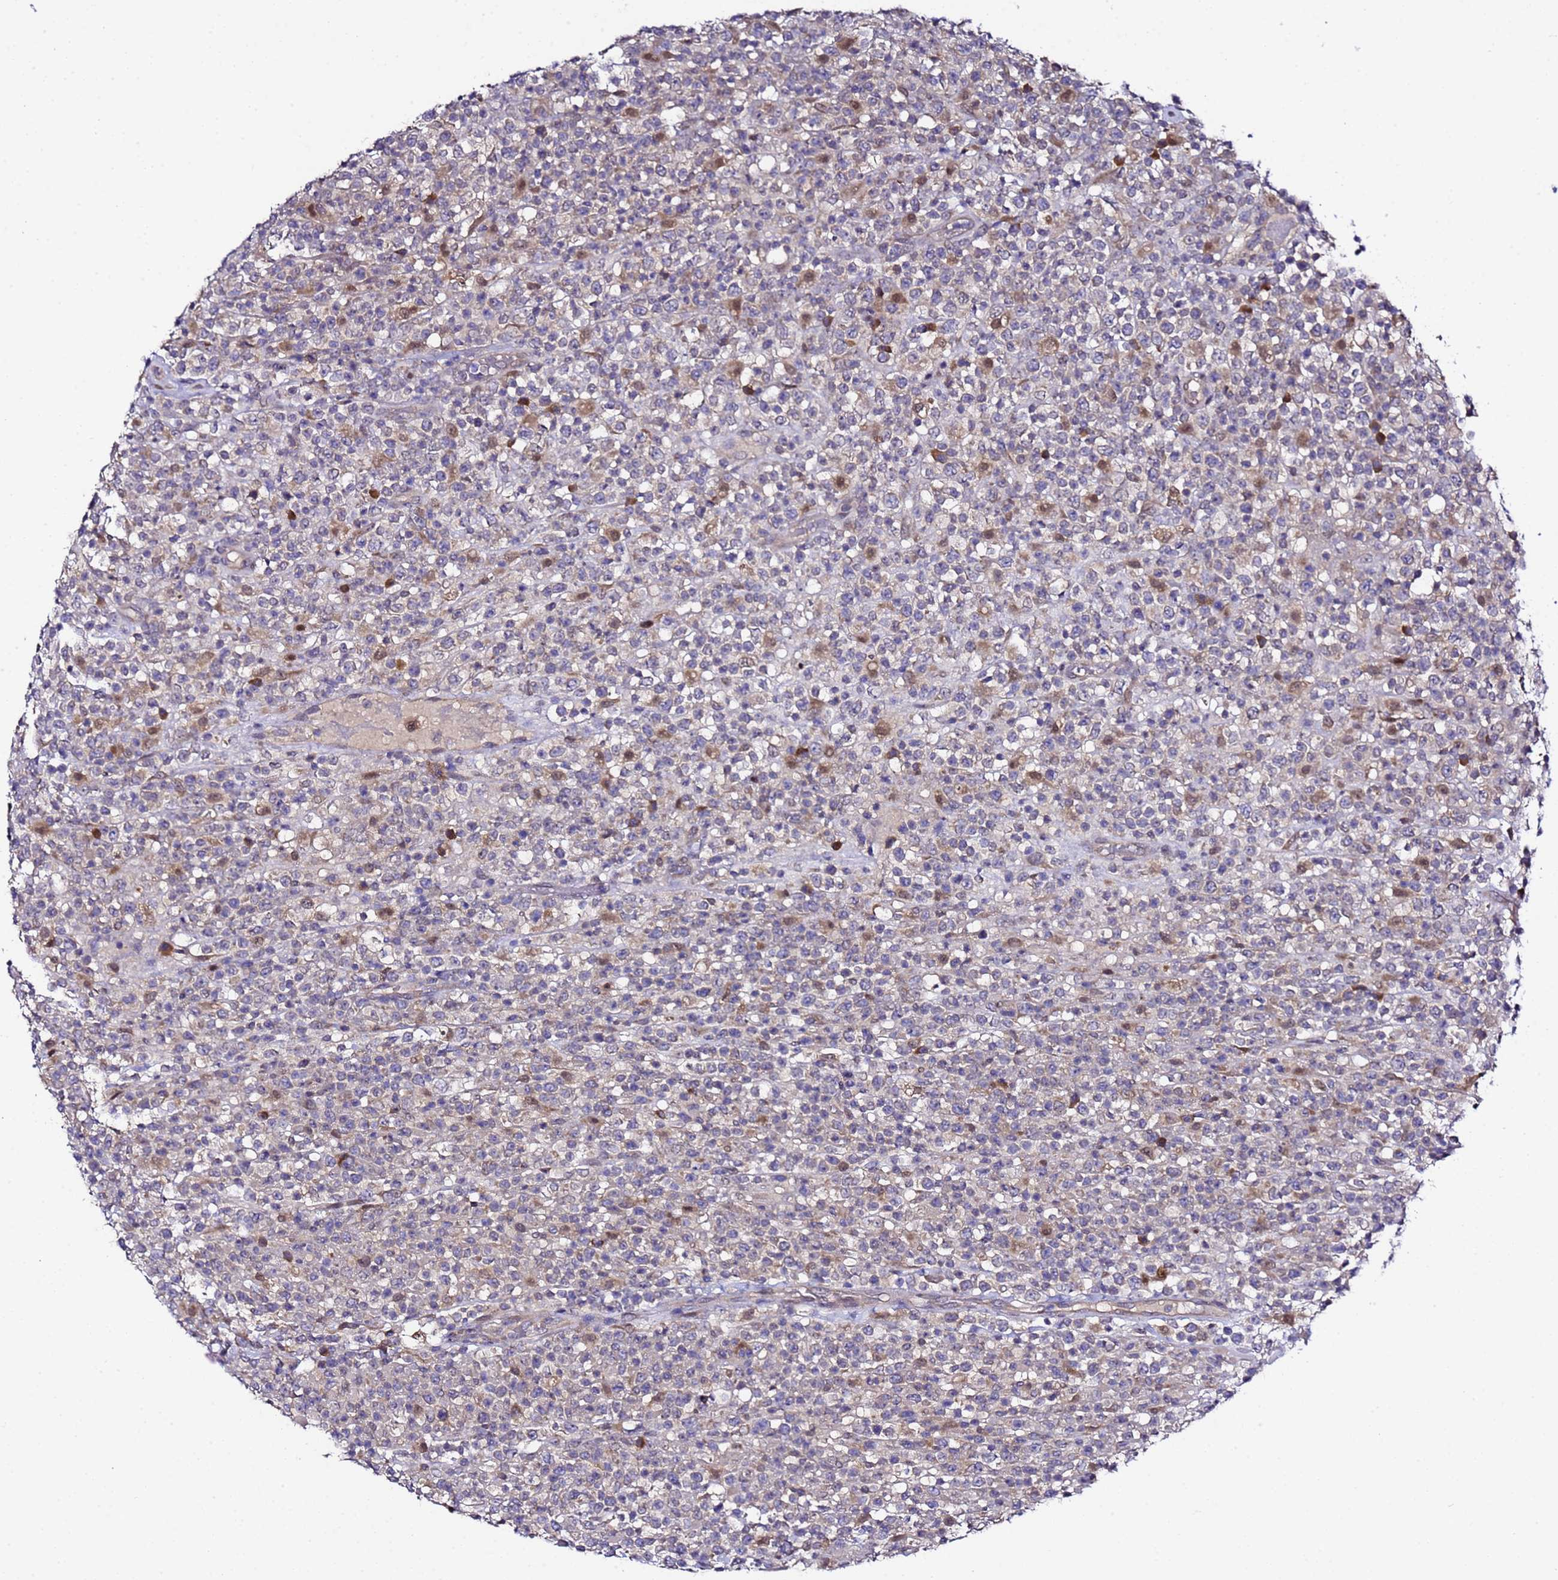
{"staining": {"intensity": "negative", "quantity": "none", "location": "none"}, "tissue": "lymphoma", "cell_type": "Tumor cells", "image_type": "cancer", "snomed": [{"axis": "morphology", "description": "Malignant lymphoma, non-Hodgkin's type, High grade"}, {"axis": "topography", "description": "Colon"}], "caption": "High-grade malignant lymphoma, non-Hodgkin's type stained for a protein using immunohistochemistry (IHC) displays no staining tumor cells.", "gene": "ALG3", "patient": {"sex": "female", "age": 53}}